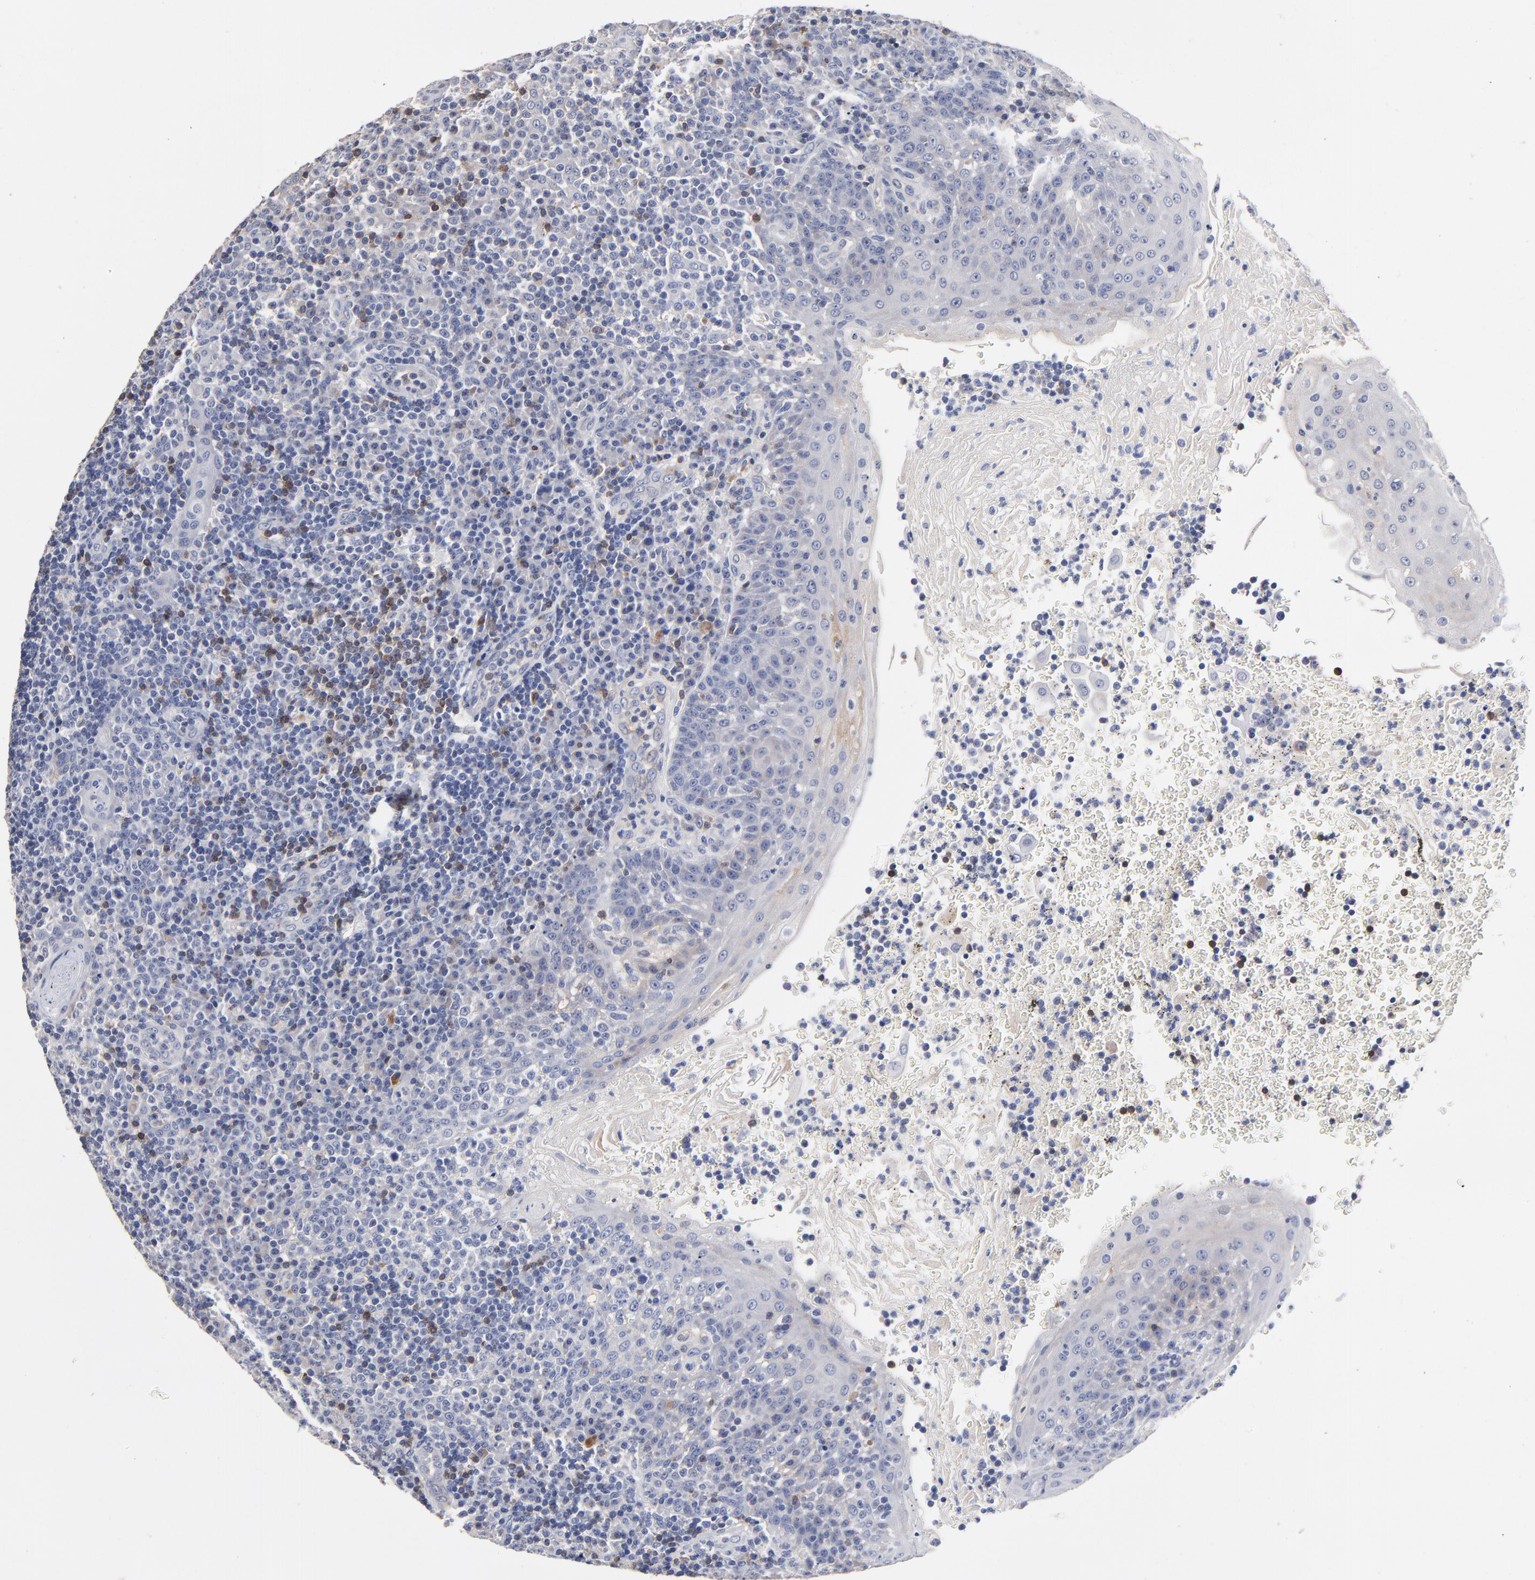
{"staining": {"intensity": "weak", "quantity": "<25%", "location": "cytoplasmic/membranous"}, "tissue": "tonsil", "cell_type": "Germinal center cells", "image_type": "normal", "snomed": [{"axis": "morphology", "description": "Normal tissue, NOS"}, {"axis": "topography", "description": "Tonsil"}], "caption": "Tonsil stained for a protein using immunohistochemistry exhibits no positivity germinal center cells.", "gene": "TRAT1", "patient": {"sex": "female", "age": 40}}